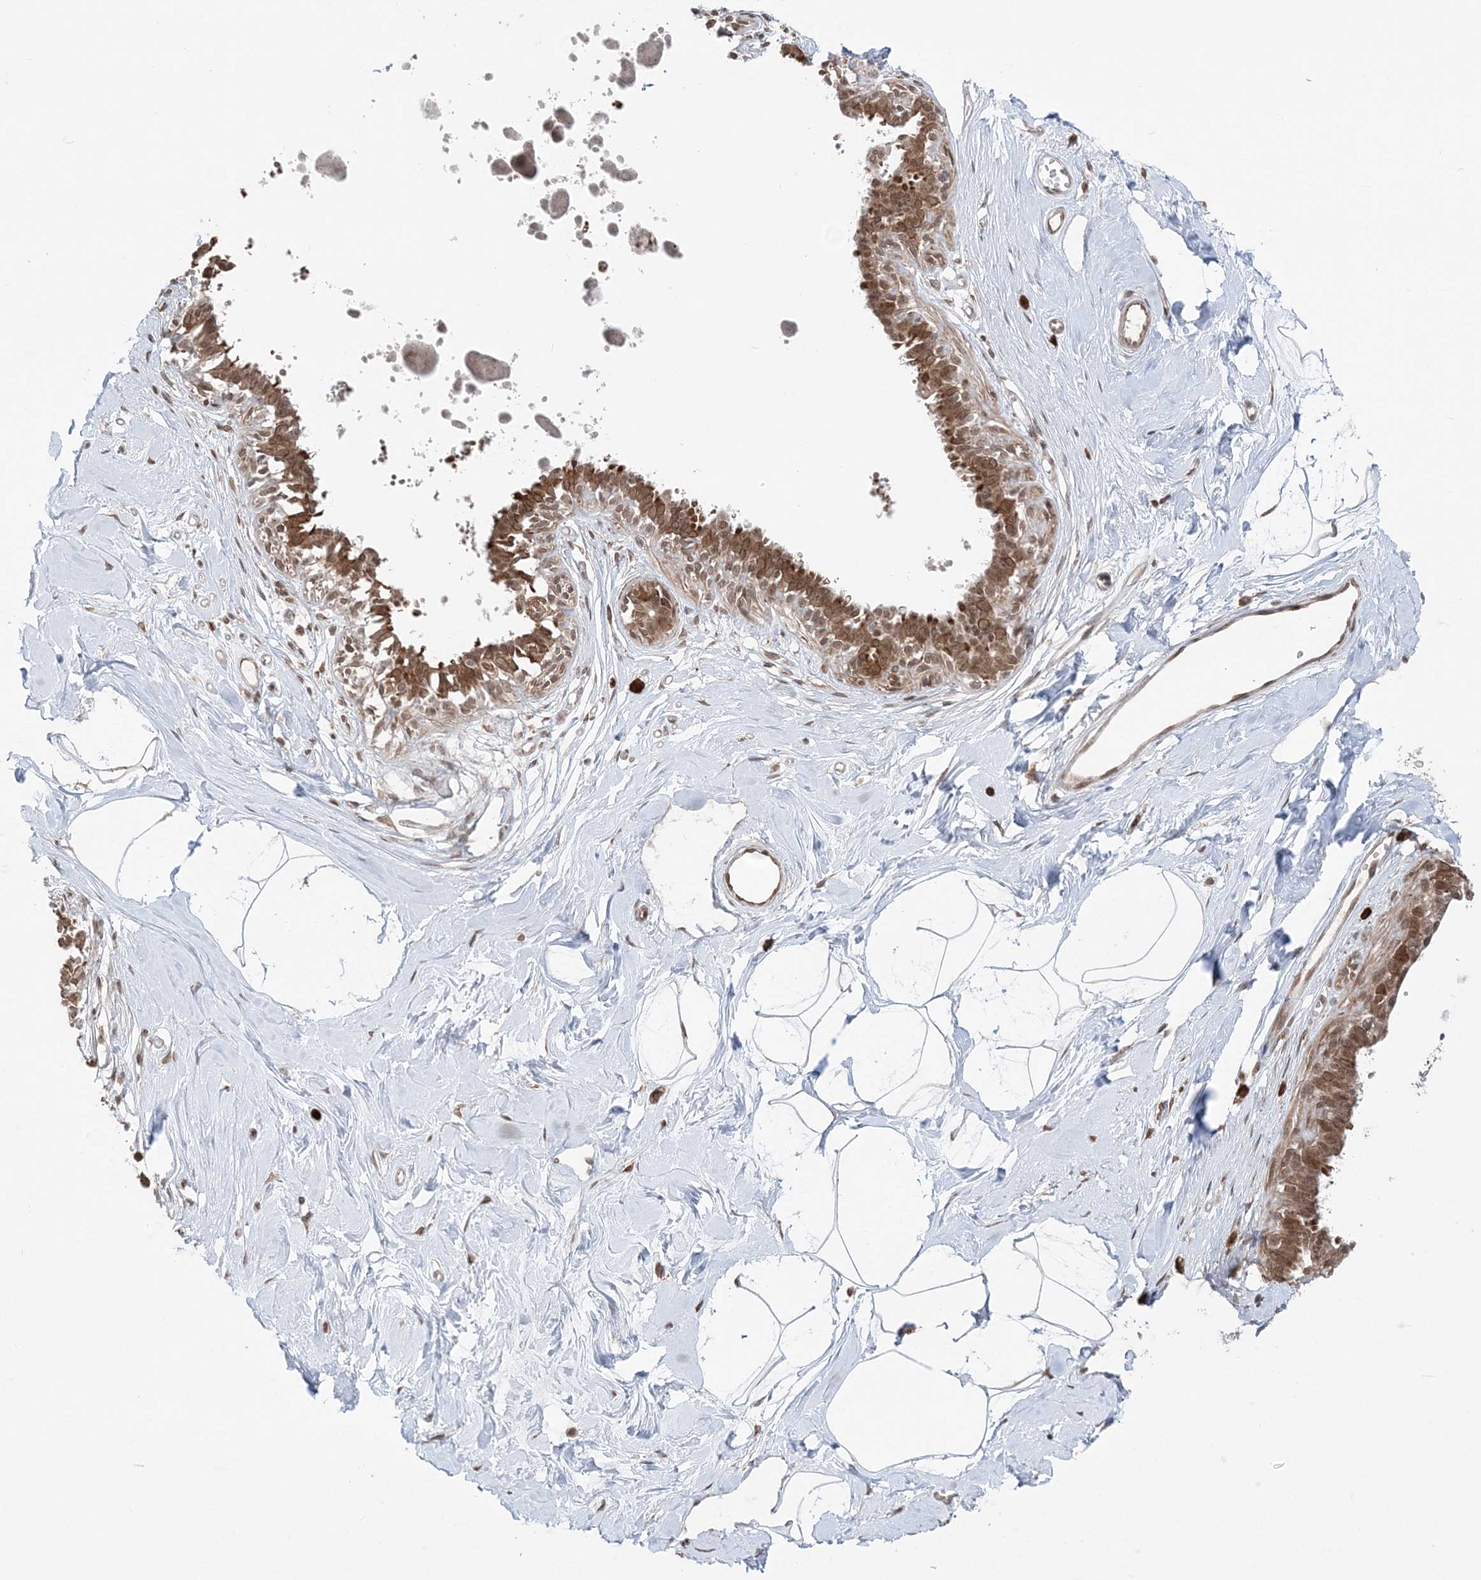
{"staining": {"intensity": "weak", "quantity": ">75%", "location": "nuclear"}, "tissue": "breast", "cell_type": "Adipocytes", "image_type": "normal", "snomed": [{"axis": "morphology", "description": "Normal tissue, NOS"}, {"axis": "topography", "description": "Breast"}], "caption": "Approximately >75% of adipocytes in normal breast demonstrate weak nuclear protein expression as visualized by brown immunohistochemical staining.", "gene": "TMED10", "patient": {"sex": "female", "age": 45}}